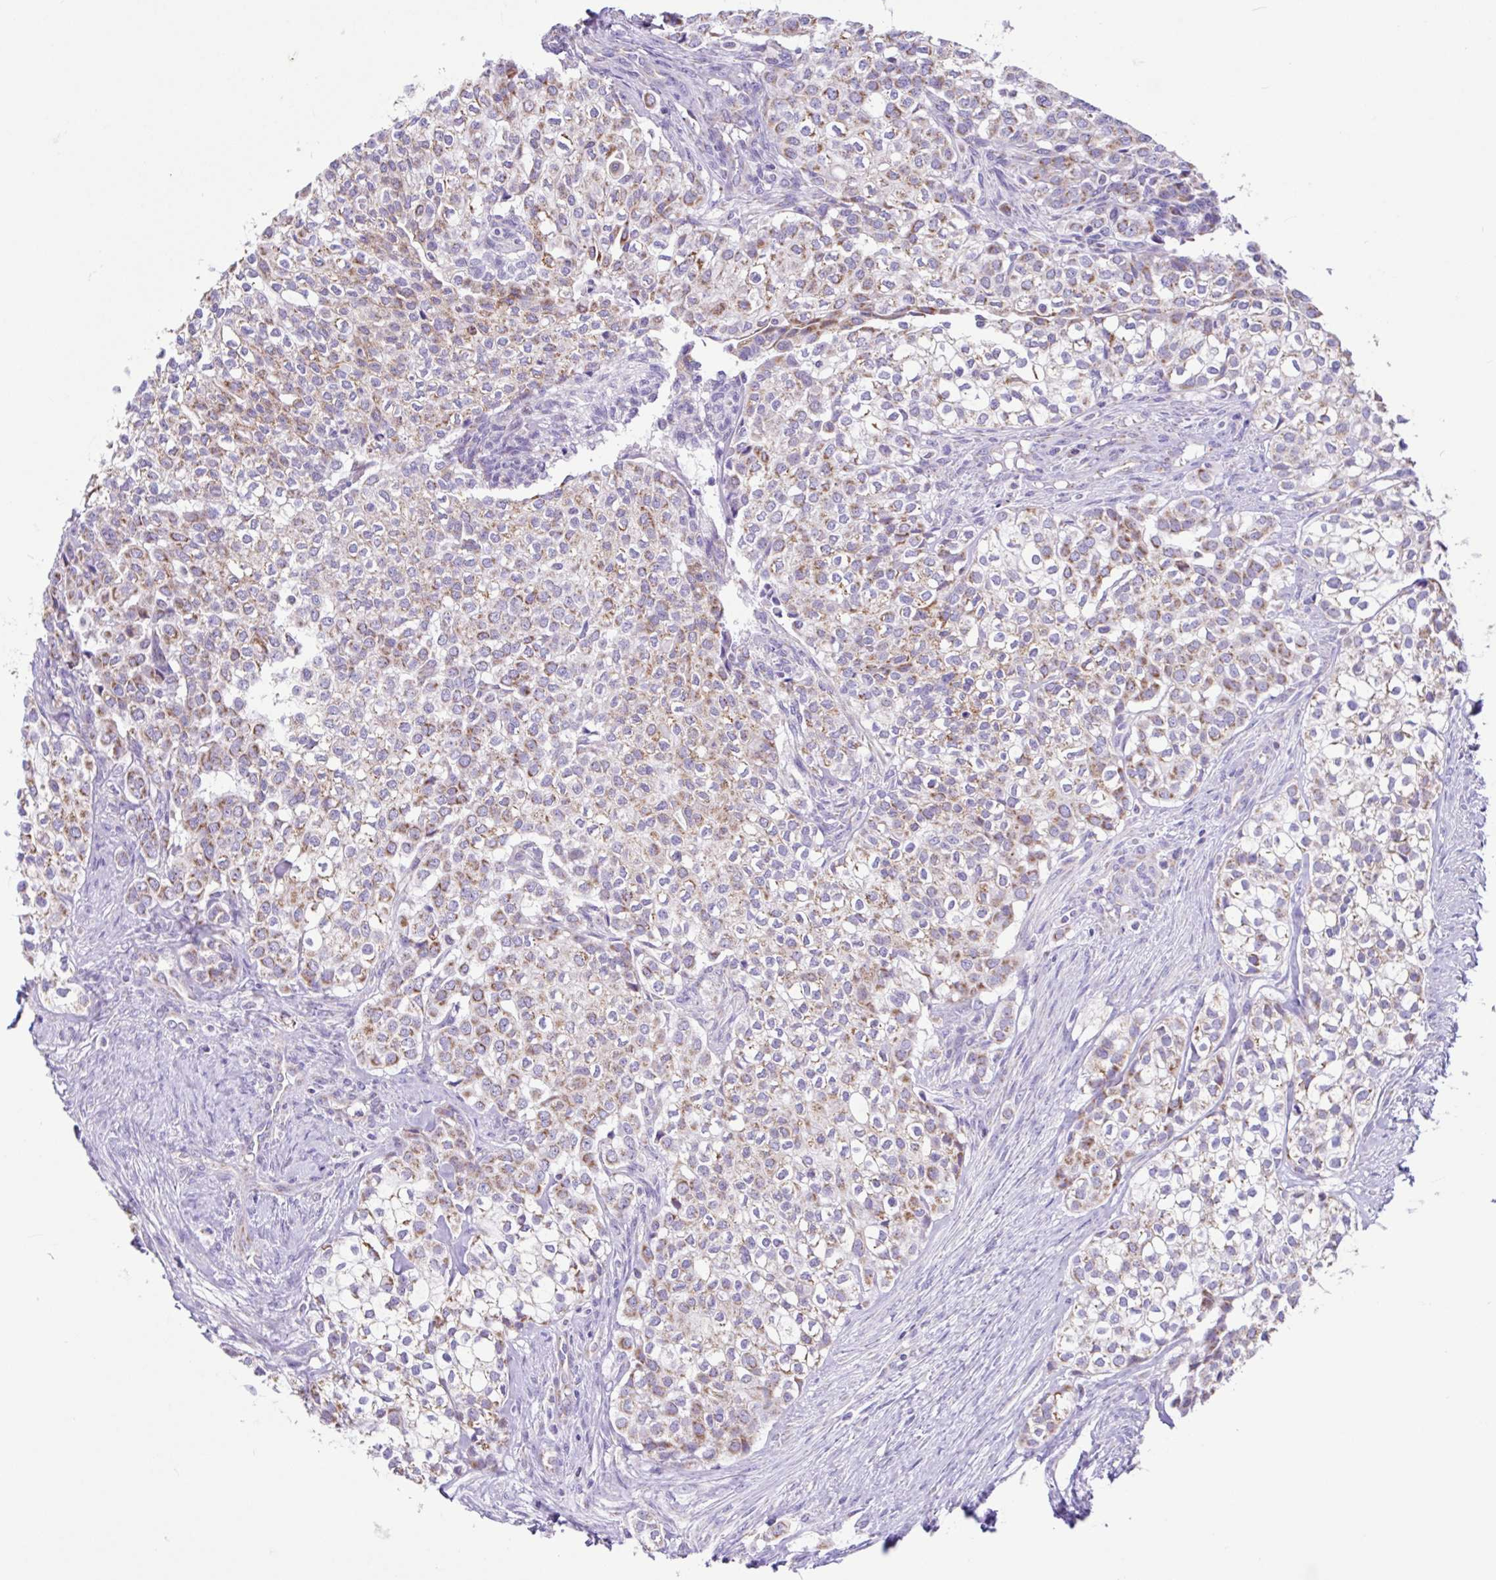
{"staining": {"intensity": "moderate", "quantity": "25%-75%", "location": "cytoplasmic/membranous"}, "tissue": "head and neck cancer", "cell_type": "Tumor cells", "image_type": "cancer", "snomed": [{"axis": "morphology", "description": "Adenocarcinoma, NOS"}, {"axis": "topography", "description": "Head-Neck"}], "caption": "Adenocarcinoma (head and neck) stained for a protein (brown) shows moderate cytoplasmic/membranous positive staining in about 25%-75% of tumor cells.", "gene": "NDUFS2", "patient": {"sex": "male", "age": 81}}